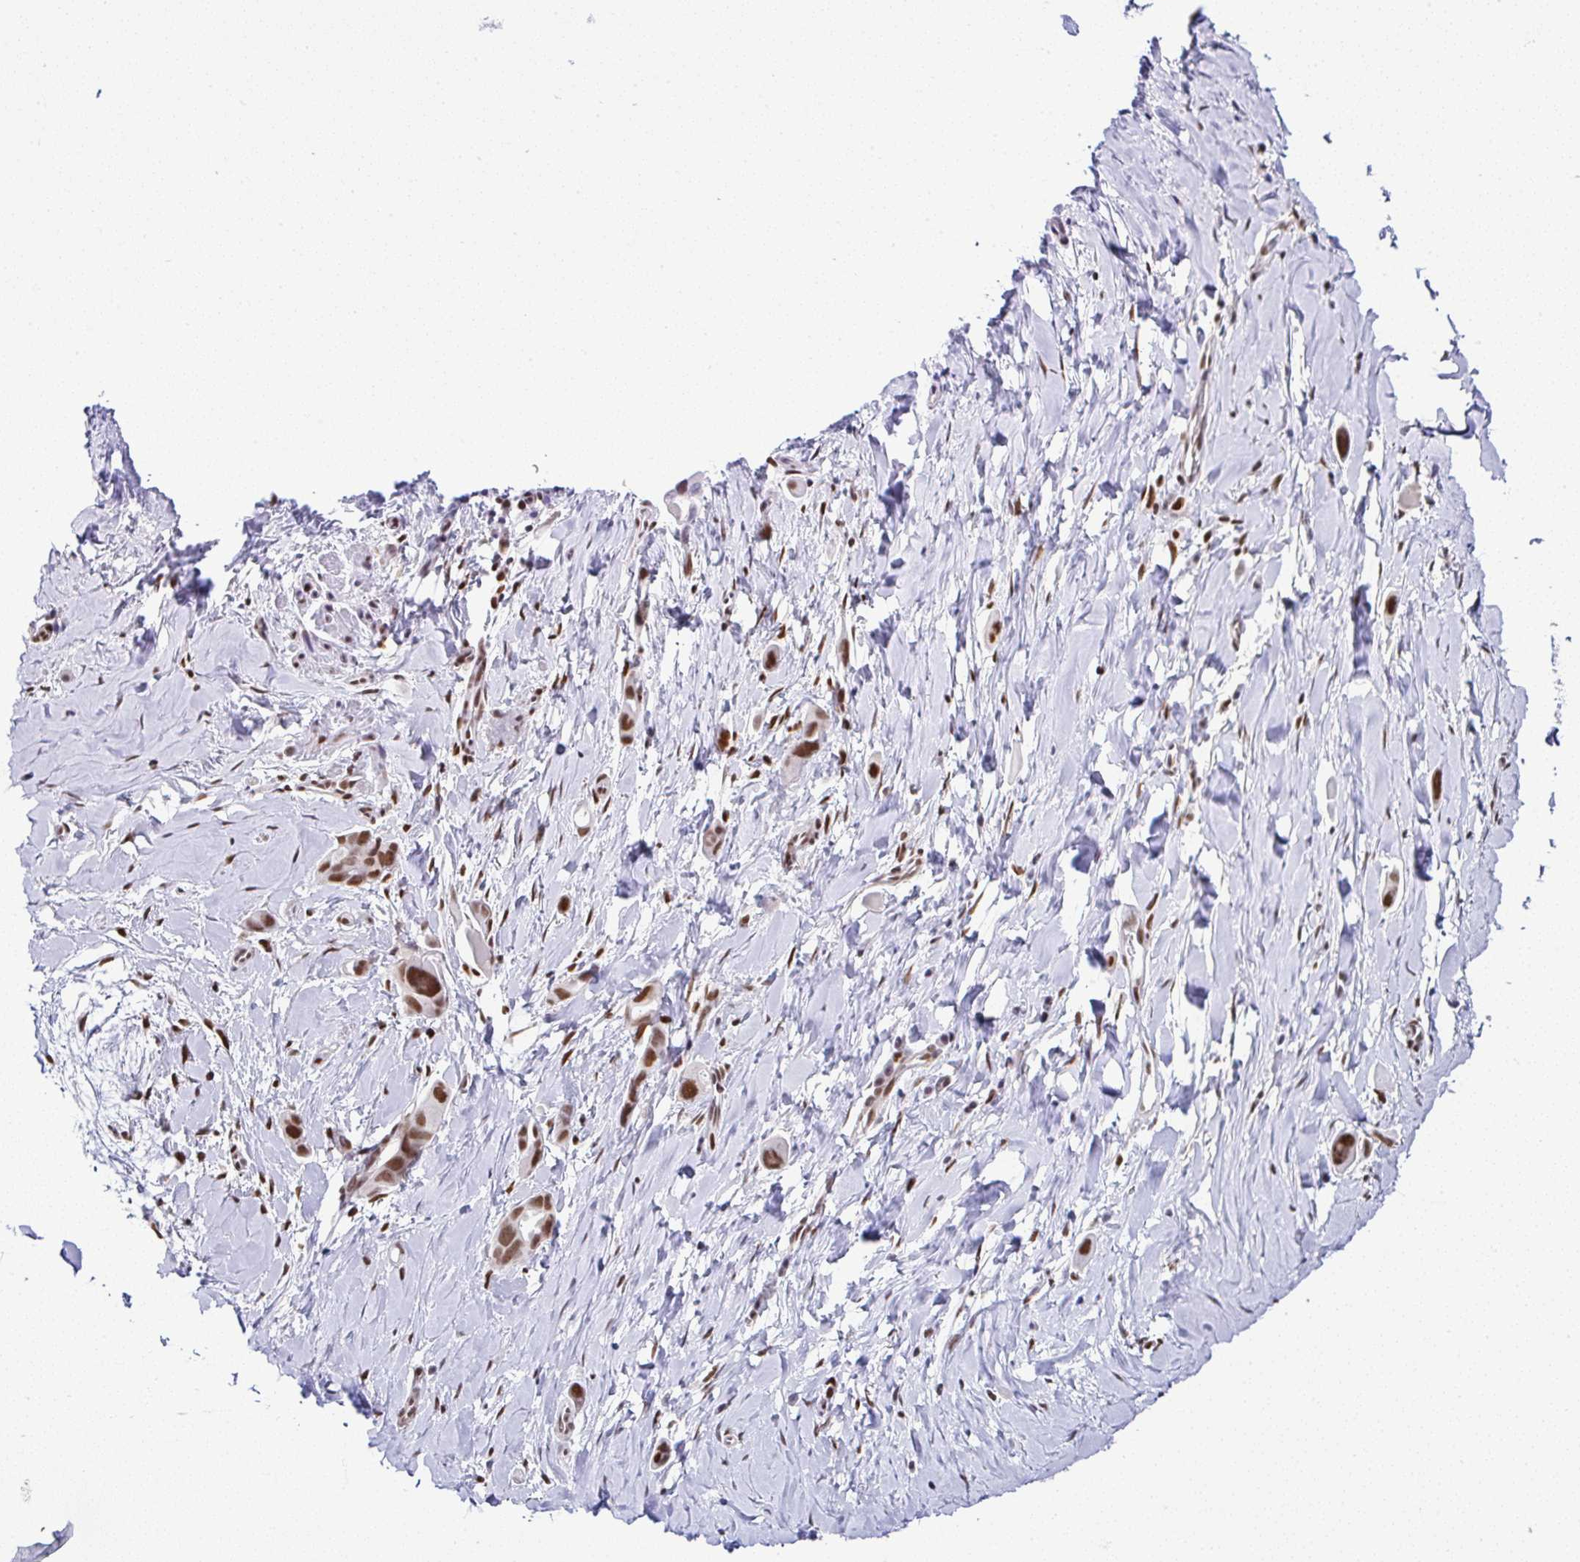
{"staining": {"intensity": "moderate", "quantity": ">75%", "location": "nuclear"}, "tissue": "lung cancer", "cell_type": "Tumor cells", "image_type": "cancer", "snomed": [{"axis": "morphology", "description": "Adenocarcinoma, NOS"}, {"axis": "topography", "description": "Lung"}], "caption": "High-magnification brightfield microscopy of lung cancer stained with DAB (3,3'-diaminobenzidine) (brown) and counterstained with hematoxylin (blue). tumor cells exhibit moderate nuclear expression is identified in about>75% of cells.", "gene": "DR1", "patient": {"sex": "male", "age": 76}}